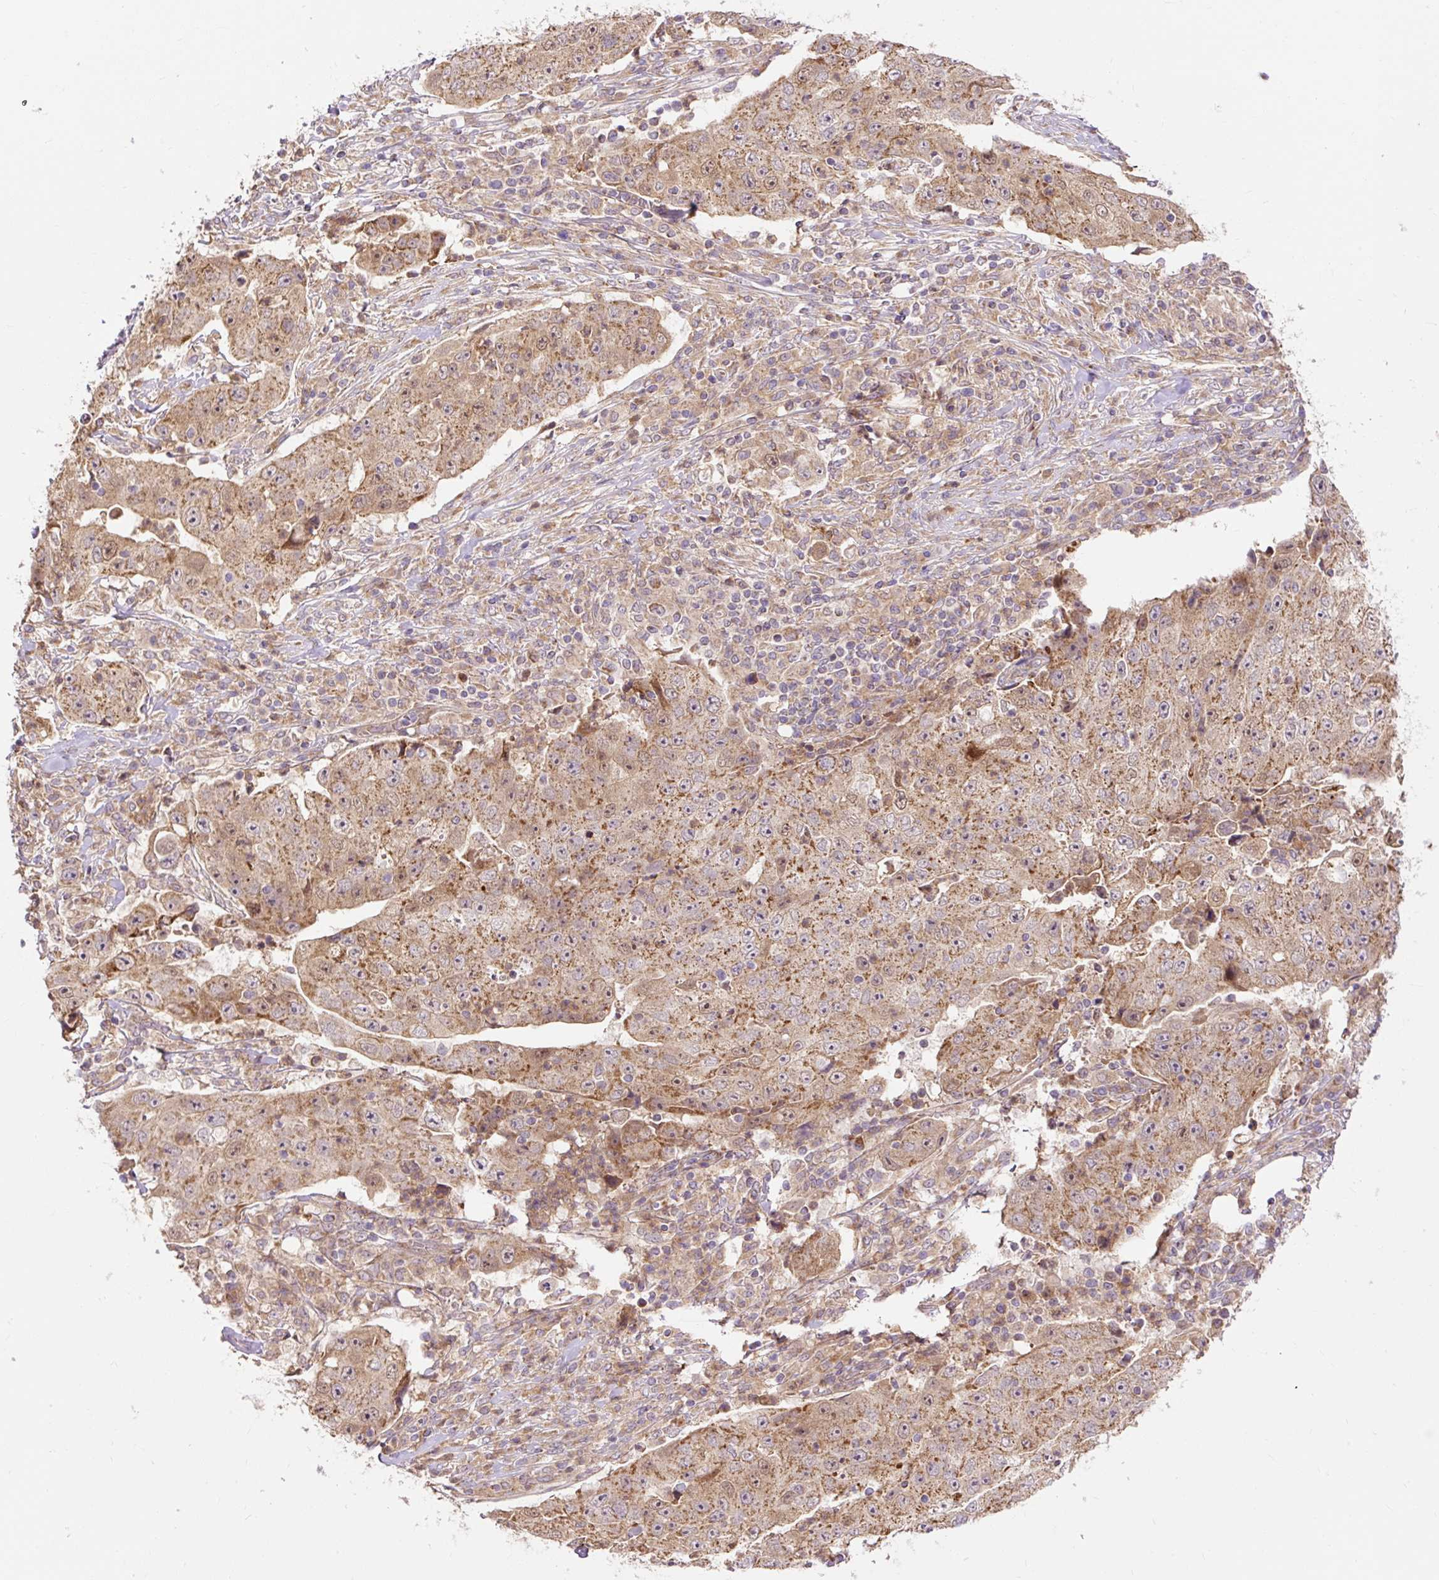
{"staining": {"intensity": "moderate", "quantity": ">75%", "location": "cytoplasmic/membranous"}, "tissue": "lung cancer", "cell_type": "Tumor cells", "image_type": "cancer", "snomed": [{"axis": "morphology", "description": "Squamous cell carcinoma, NOS"}, {"axis": "topography", "description": "Lung"}], "caption": "An IHC photomicrograph of tumor tissue is shown. Protein staining in brown labels moderate cytoplasmic/membranous positivity in lung squamous cell carcinoma within tumor cells. (Stains: DAB in brown, nuclei in blue, Microscopy: brightfield microscopy at high magnification).", "gene": "TRIAP1", "patient": {"sex": "male", "age": 64}}